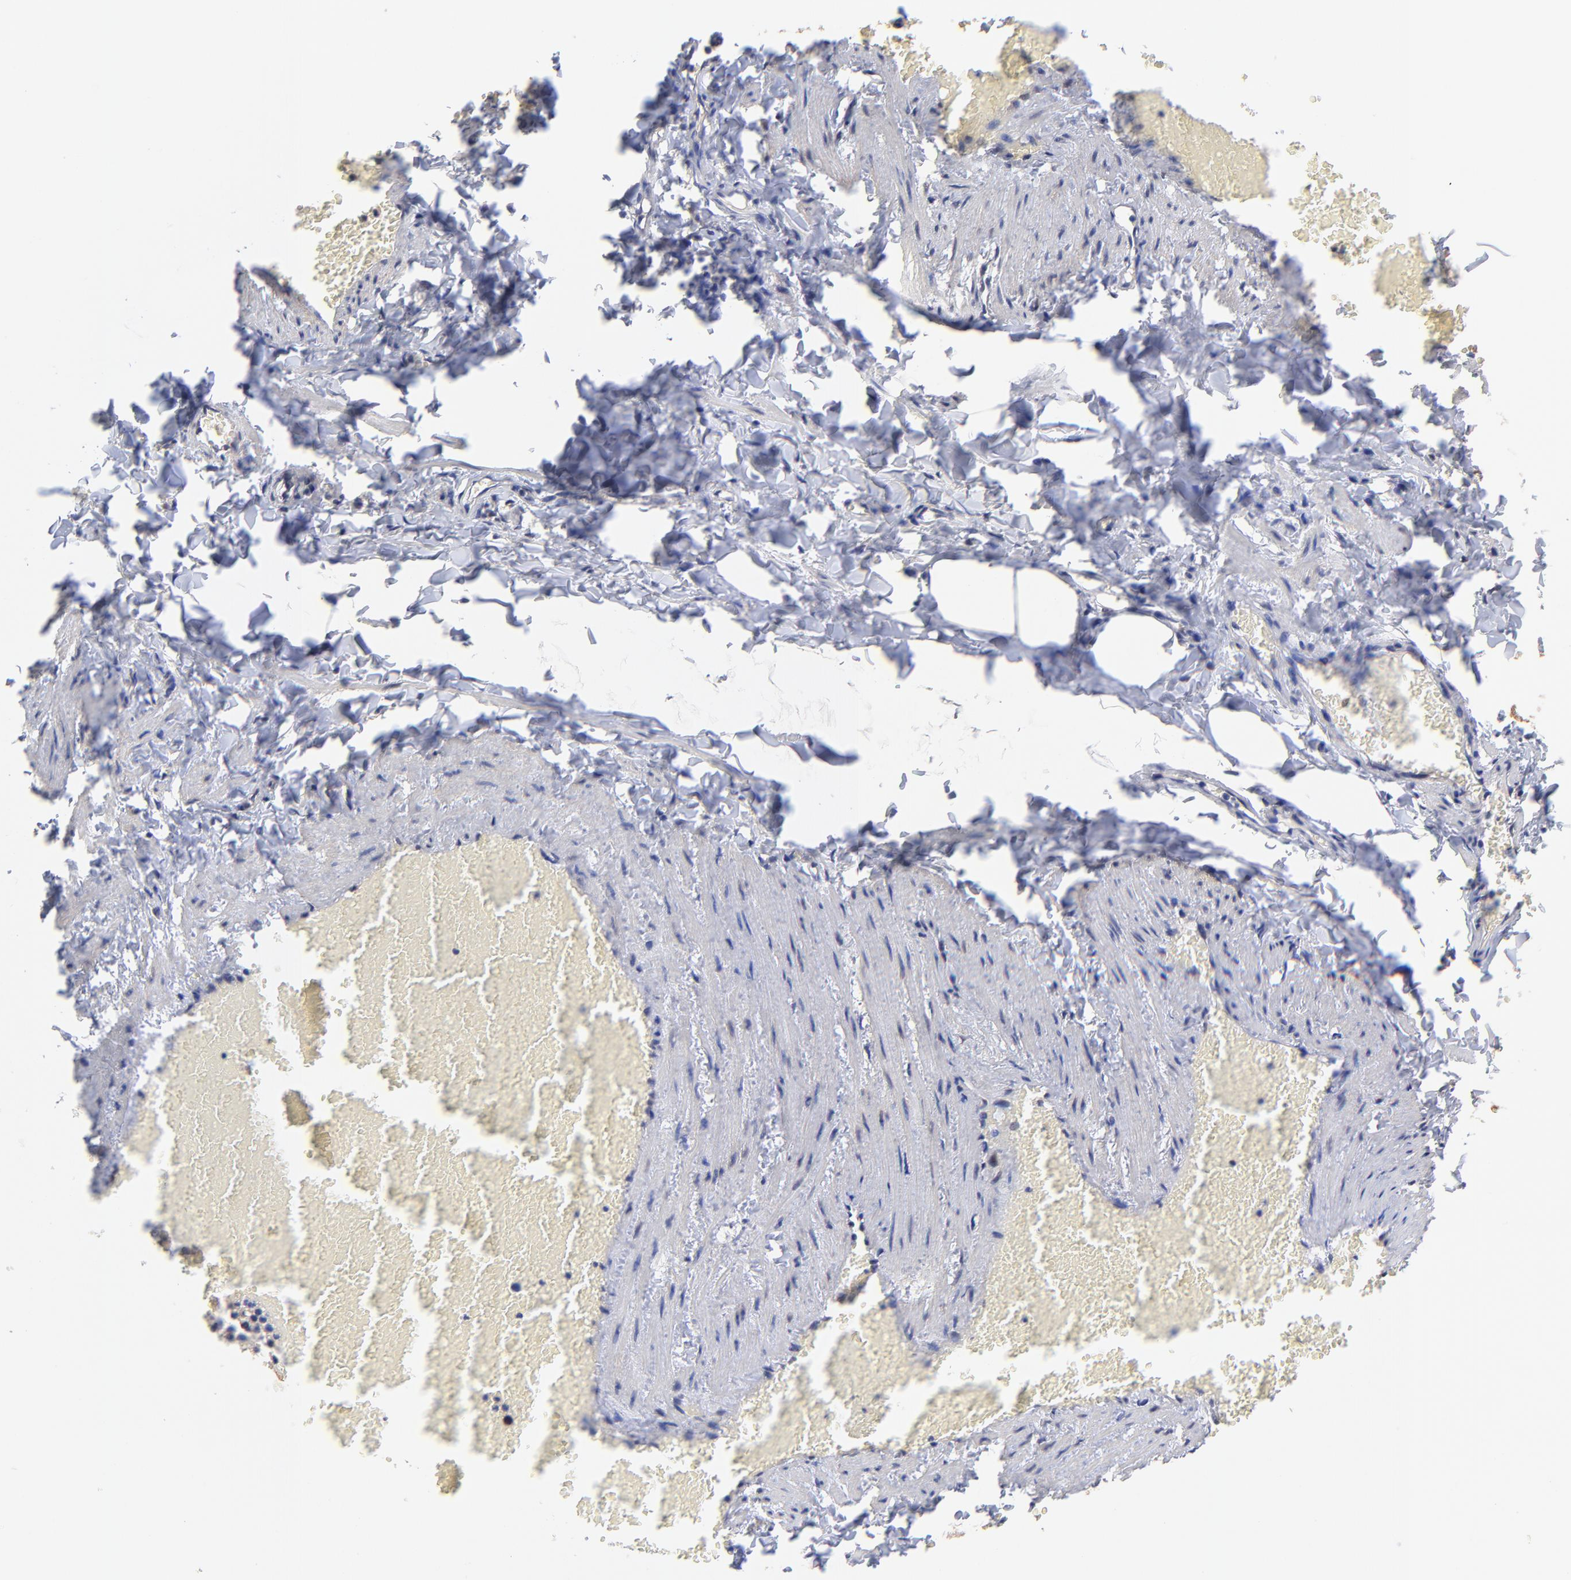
{"staining": {"intensity": "moderate", "quantity": ">75%", "location": "nuclear"}, "tissue": "adipose tissue", "cell_type": "Adipocytes", "image_type": "normal", "snomed": [{"axis": "morphology", "description": "Normal tissue, NOS"}, {"axis": "topography", "description": "Vascular tissue"}], "caption": "IHC (DAB) staining of unremarkable adipose tissue exhibits moderate nuclear protein positivity in about >75% of adipocytes.", "gene": "PSMA6", "patient": {"sex": "male", "age": 41}}